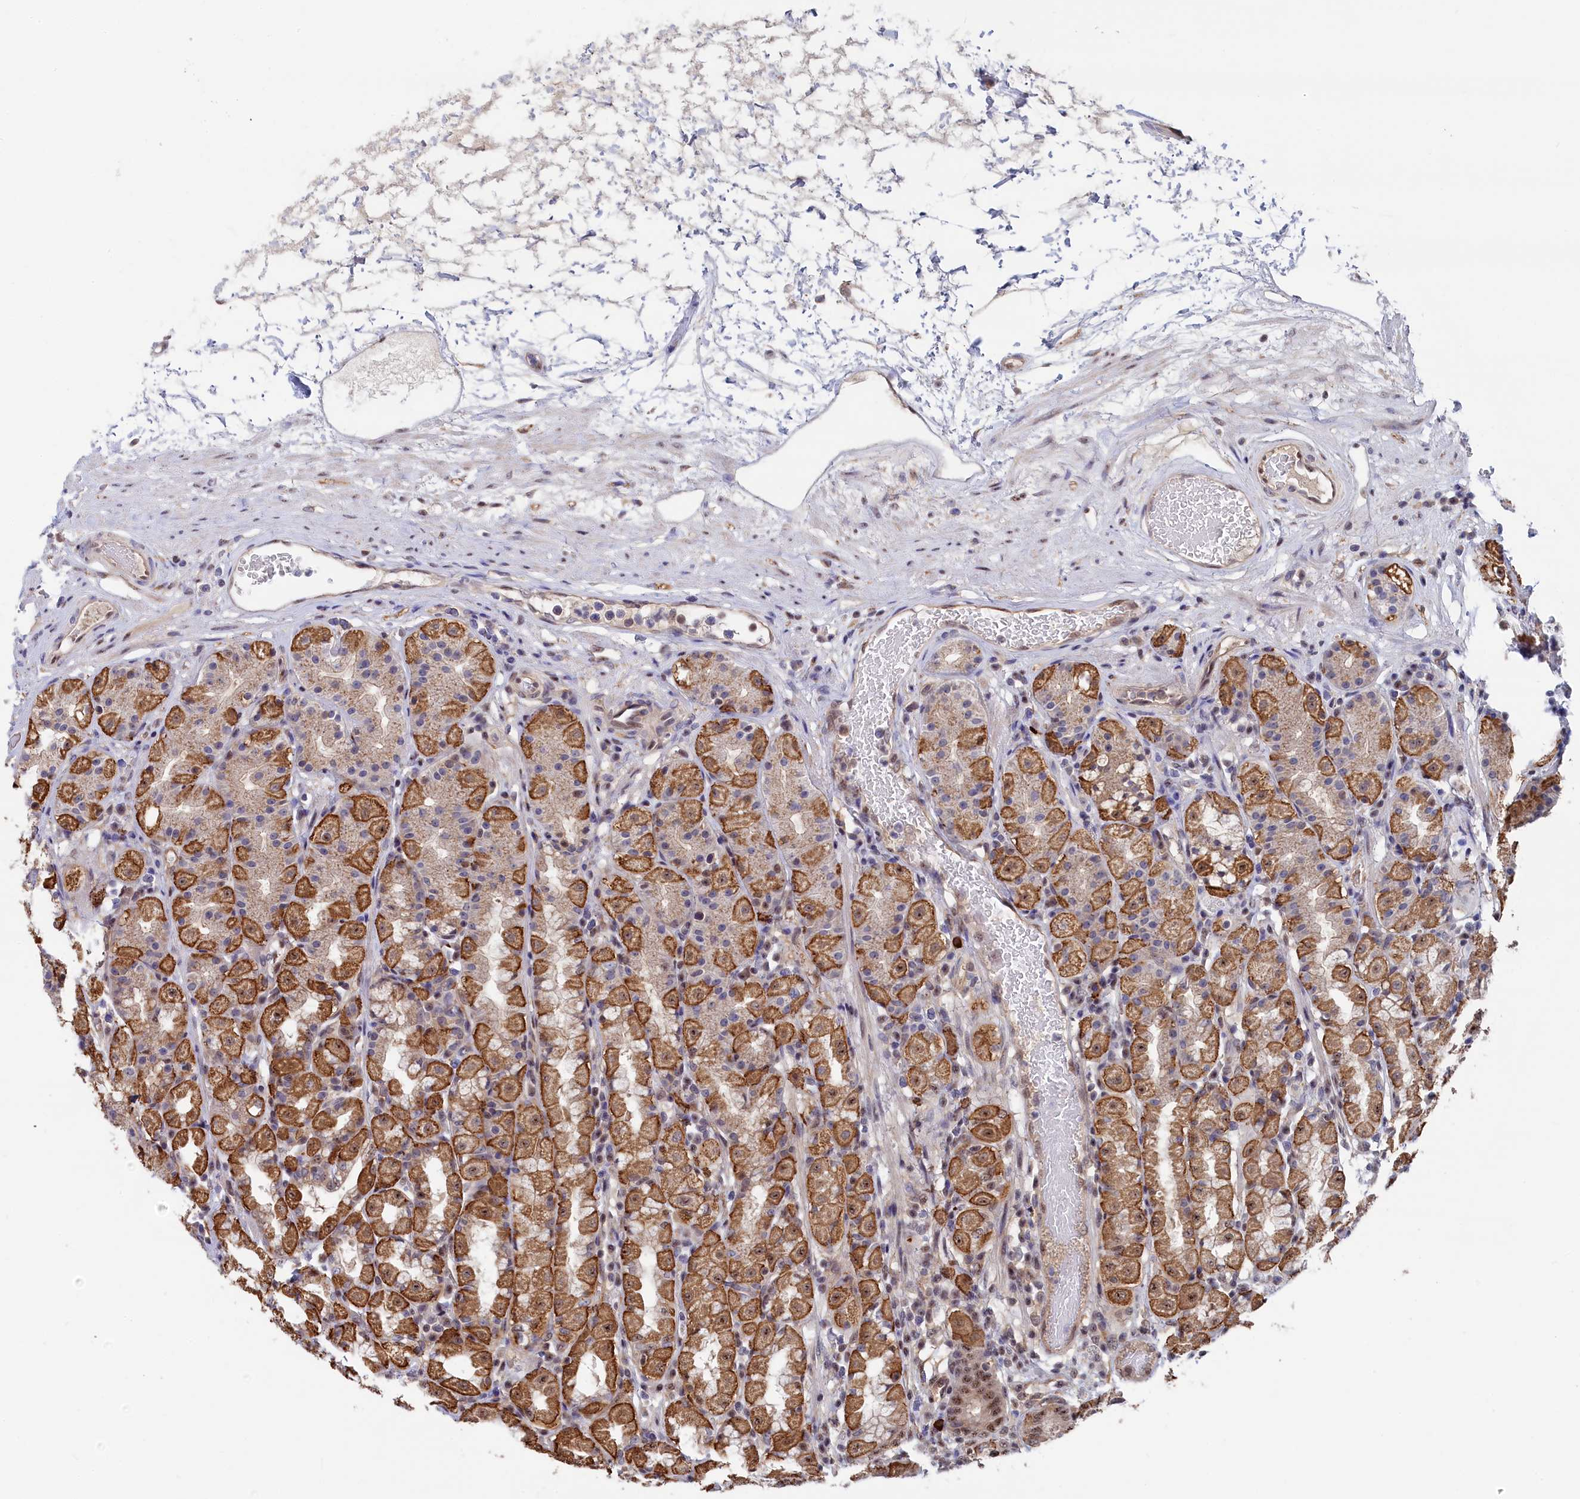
{"staining": {"intensity": "moderate", "quantity": ">75%", "location": "cytoplasmic/membranous,nuclear"}, "tissue": "stomach", "cell_type": "Glandular cells", "image_type": "normal", "snomed": [{"axis": "morphology", "description": "Normal tissue, NOS"}, {"axis": "topography", "description": "Stomach, lower"}], "caption": "A medium amount of moderate cytoplasmic/membranous,nuclear expression is seen in approximately >75% of glandular cells in unremarkable stomach.", "gene": "TAB1", "patient": {"sex": "female", "age": 56}}